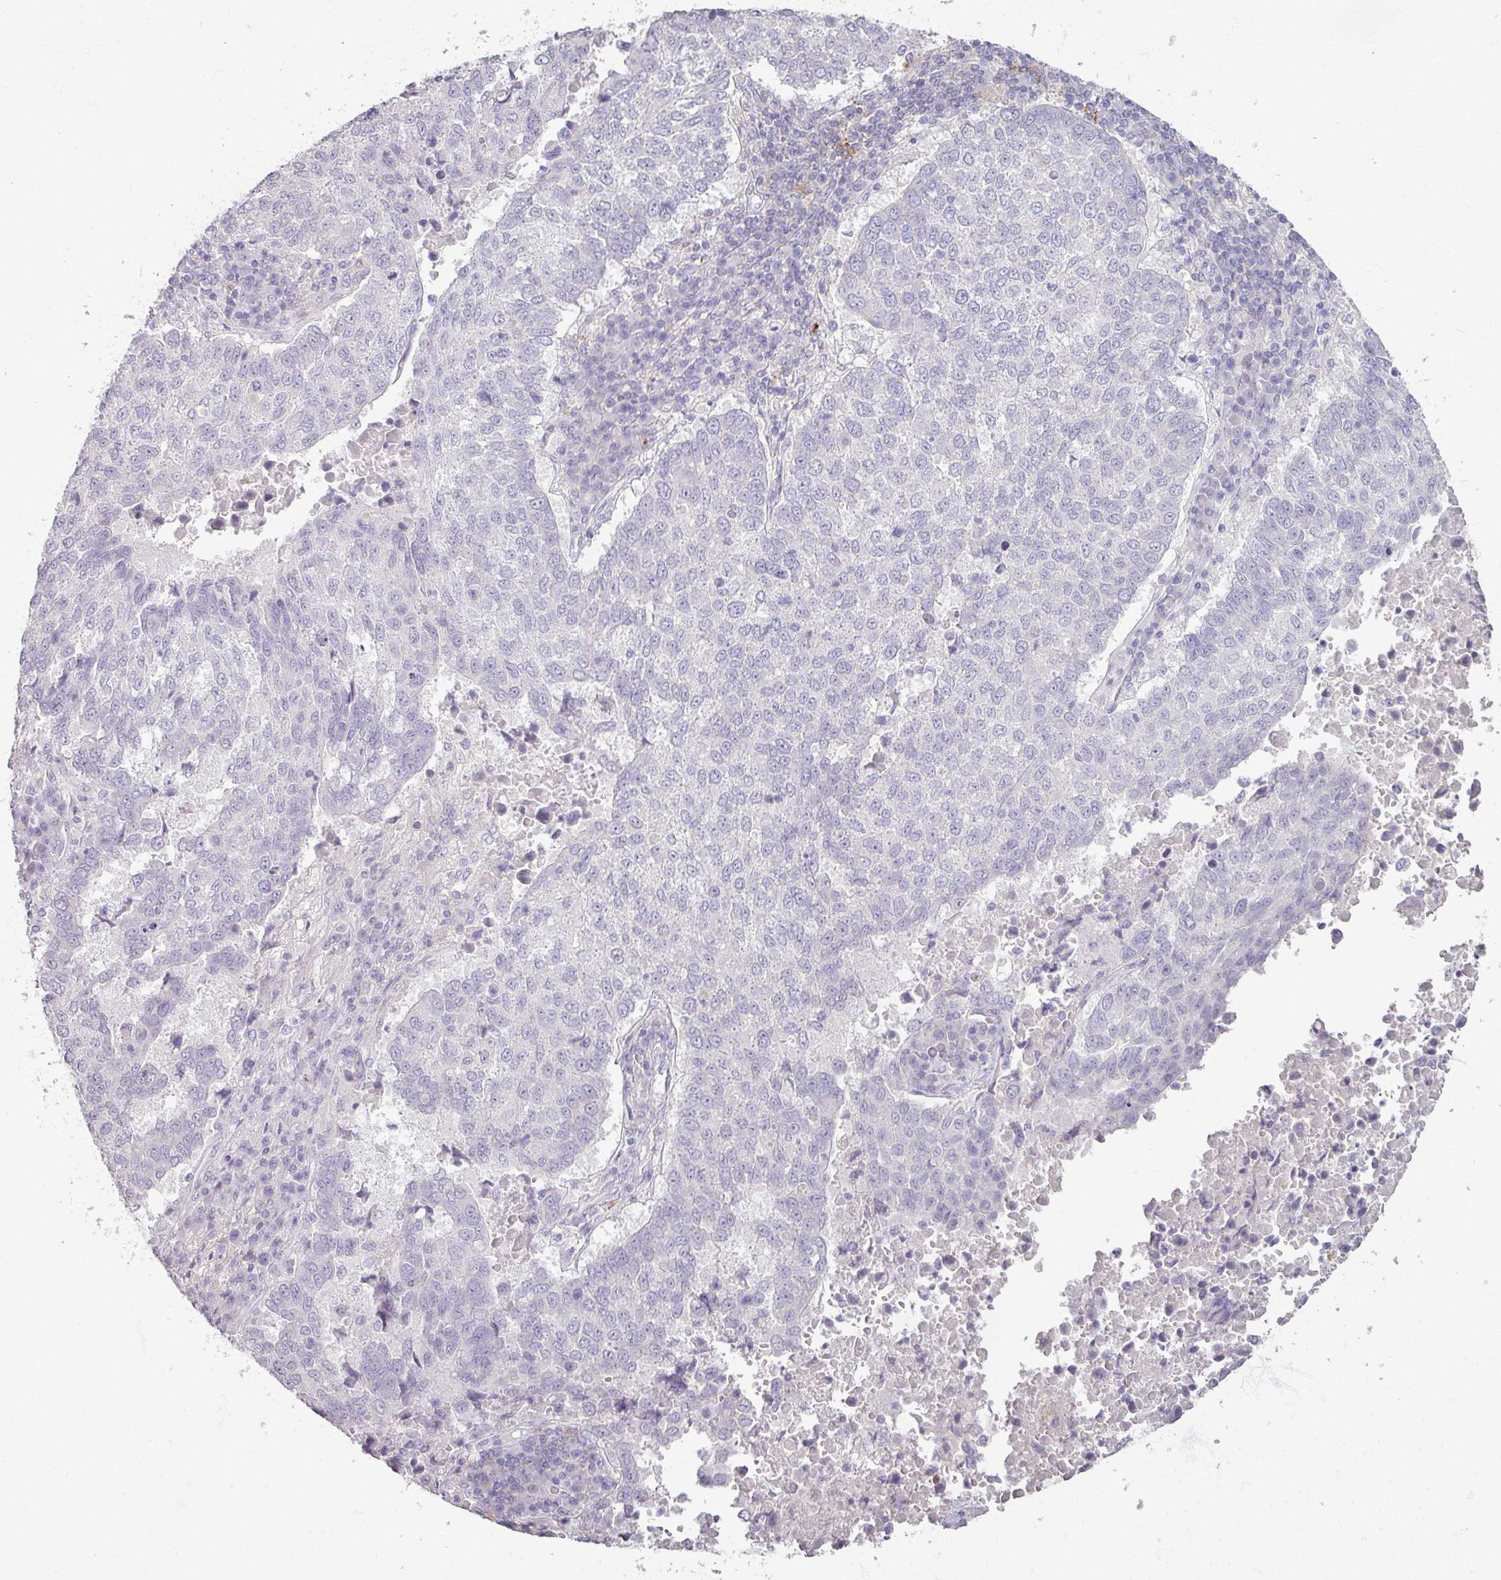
{"staining": {"intensity": "negative", "quantity": "none", "location": "none"}, "tissue": "lung cancer", "cell_type": "Tumor cells", "image_type": "cancer", "snomed": [{"axis": "morphology", "description": "Squamous cell carcinoma, NOS"}, {"axis": "topography", "description": "Lung"}], "caption": "IHC of human lung cancer (squamous cell carcinoma) shows no expression in tumor cells.", "gene": "SLC27A5", "patient": {"sex": "male", "age": 73}}